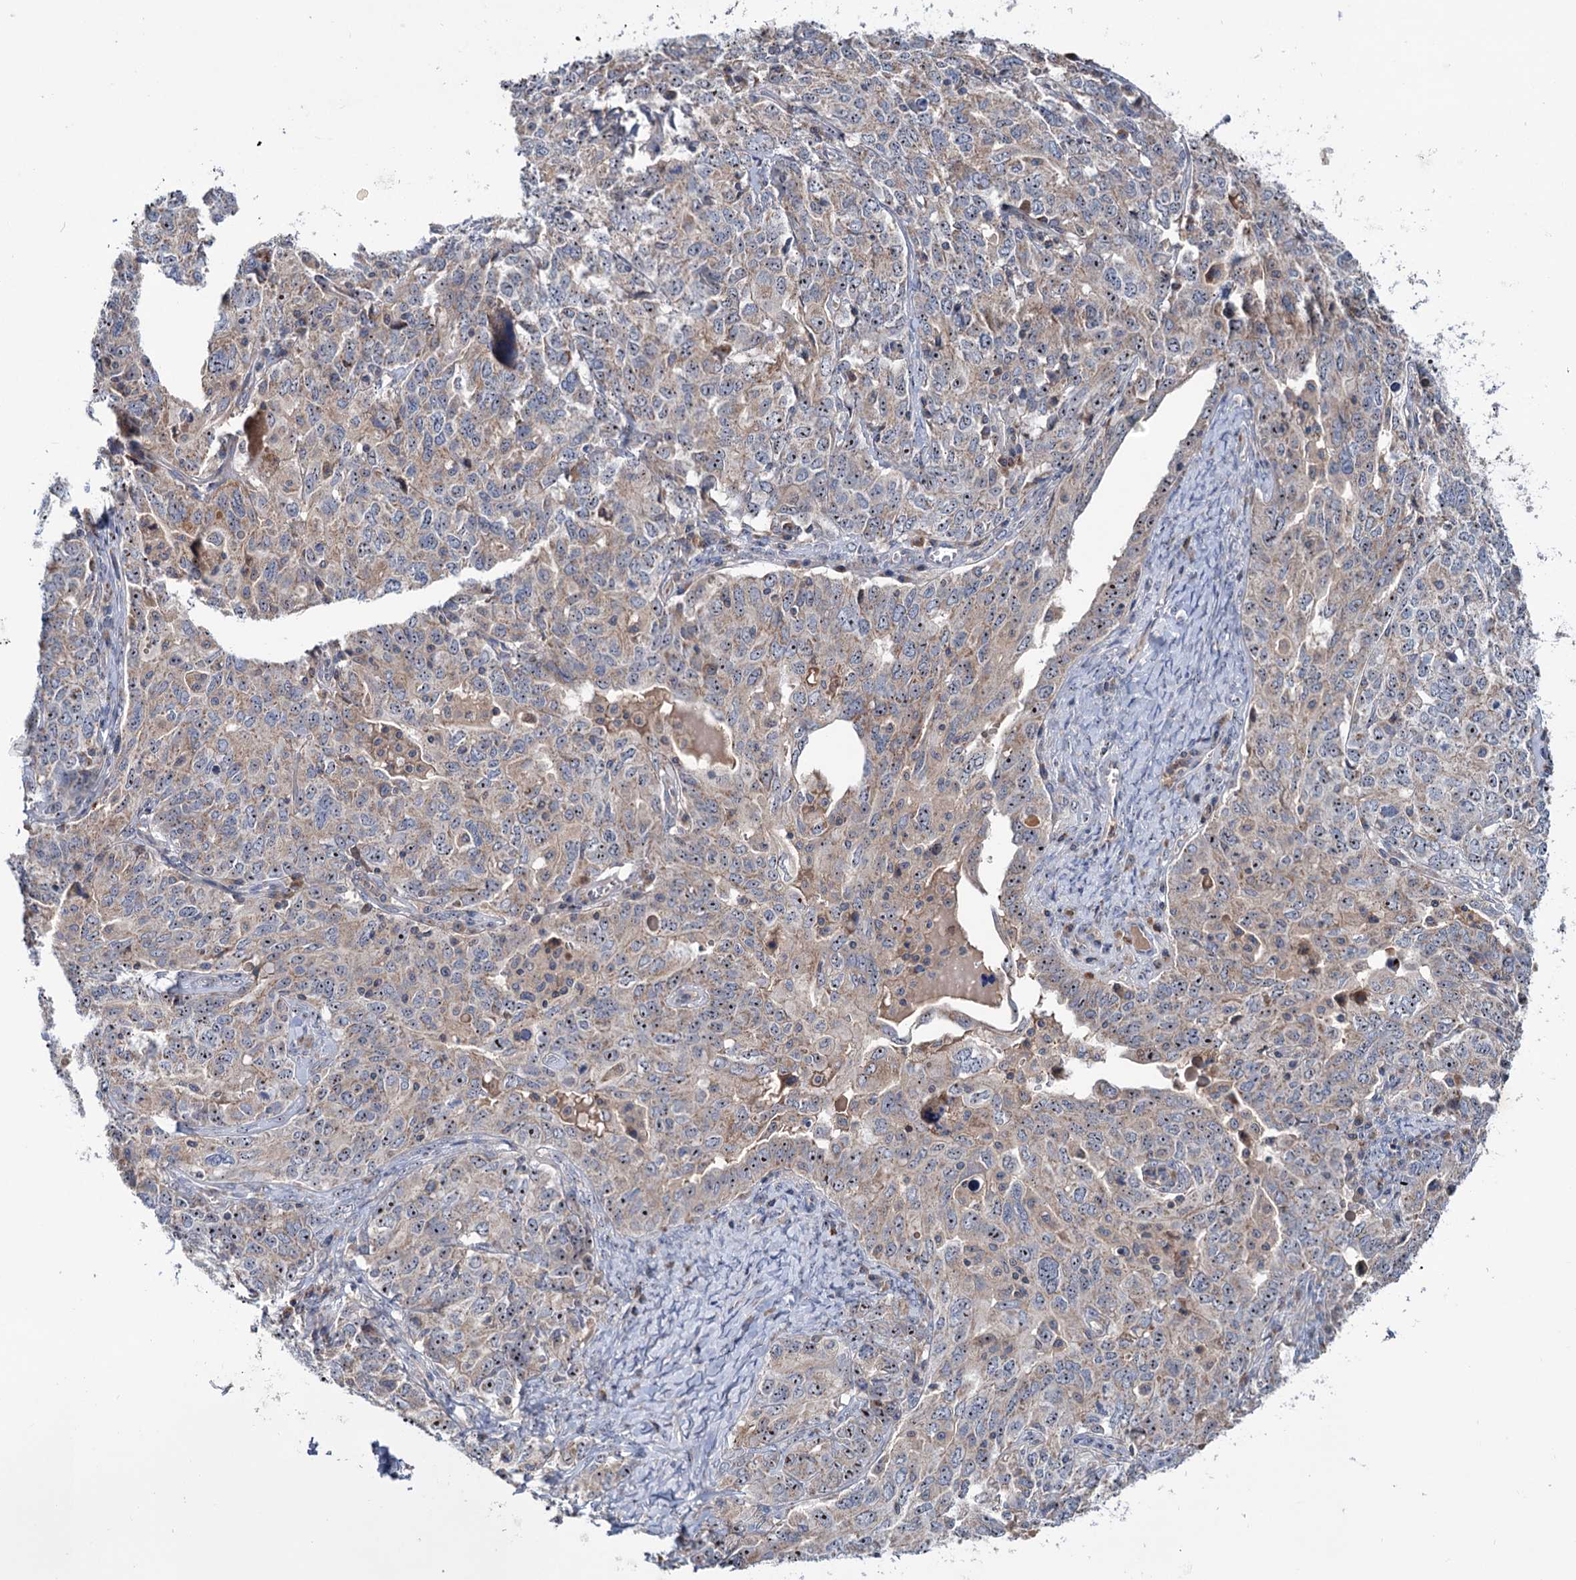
{"staining": {"intensity": "moderate", "quantity": "25%-75%", "location": "cytoplasmic/membranous,nuclear"}, "tissue": "ovarian cancer", "cell_type": "Tumor cells", "image_type": "cancer", "snomed": [{"axis": "morphology", "description": "Carcinoma, endometroid"}, {"axis": "topography", "description": "Ovary"}], "caption": "A brown stain highlights moderate cytoplasmic/membranous and nuclear staining of a protein in human ovarian cancer (endometroid carcinoma) tumor cells. The staining is performed using DAB brown chromogen to label protein expression. The nuclei are counter-stained blue using hematoxylin.", "gene": "HTR3B", "patient": {"sex": "female", "age": 62}}